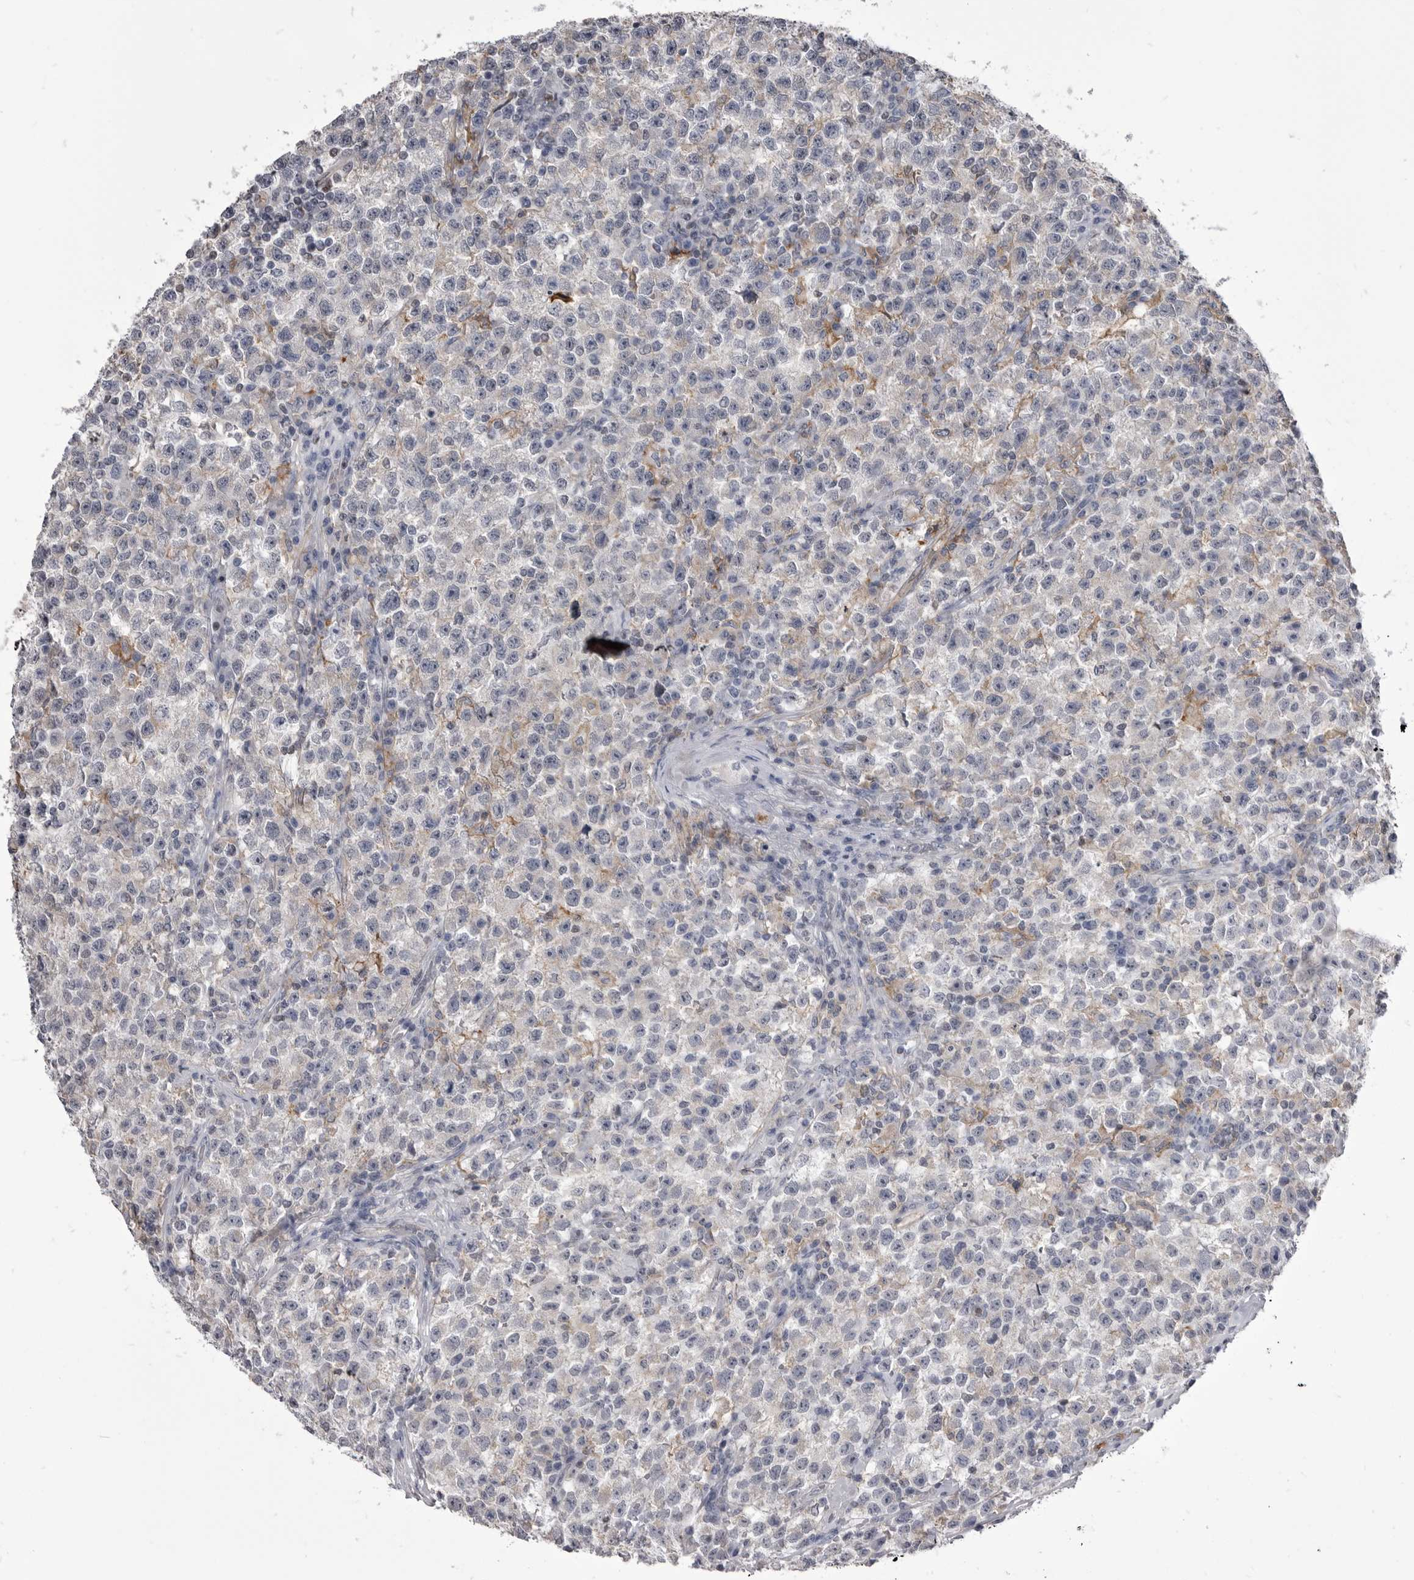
{"staining": {"intensity": "negative", "quantity": "none", "location": "none"}, "tissue": "testis cancer", "cell_type": "Tumor cells", "image_type": "cancer", "snomed": [{"axis": "morphology", "description": "Seminoma, NOS"}, {"axis": "topography", "description": "Testis"}], "caption": "Immunohistochemistry (IHC) of human seminoma (testis) exhibits no expression in tumor cells.", "gene": "OPLAH", "patient": {"sex": "male", "age": 22}}